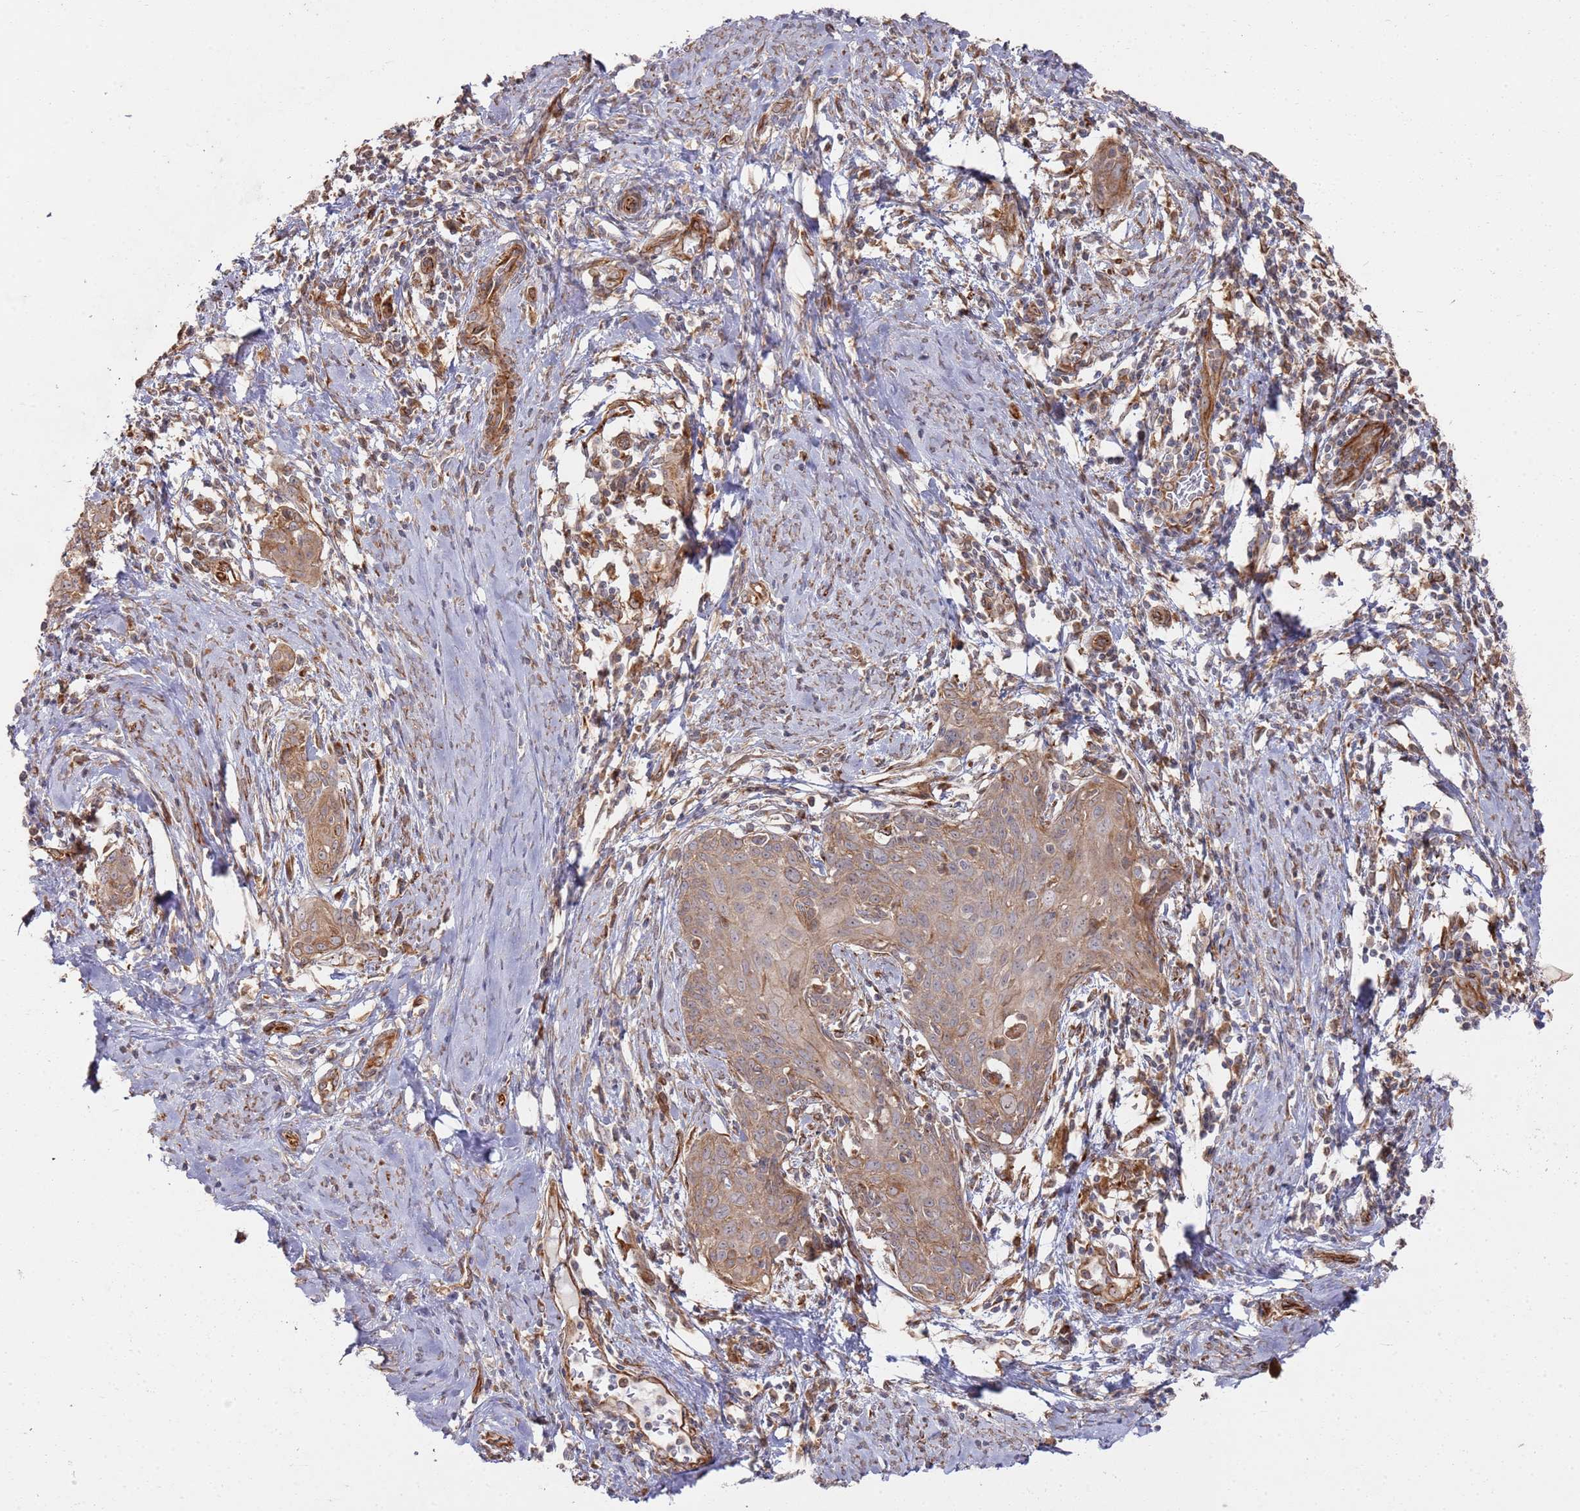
{"staining": {"intensity": "weak", "quantity": ">75%", "location": "cytoplasmic/membranous"}, "tissue": "cervical cancer", "cell_type": "Tumor cells", "image_type": "cancer", "snomed": [{"axis": "morphology", "description": "Squamous cell carcinoma, NOS"}, {"axis": "topography", "description": "Cervix"}], "caption": "Immunohistochemistry (DAB) staining of human squamous cell carcinoma (cervical) displays weak cytoplasmic/membranous protein expression in about >75% of tumor cells.", "gene": "PHF21A", "patient": {"sex": "female", "age": 52}}